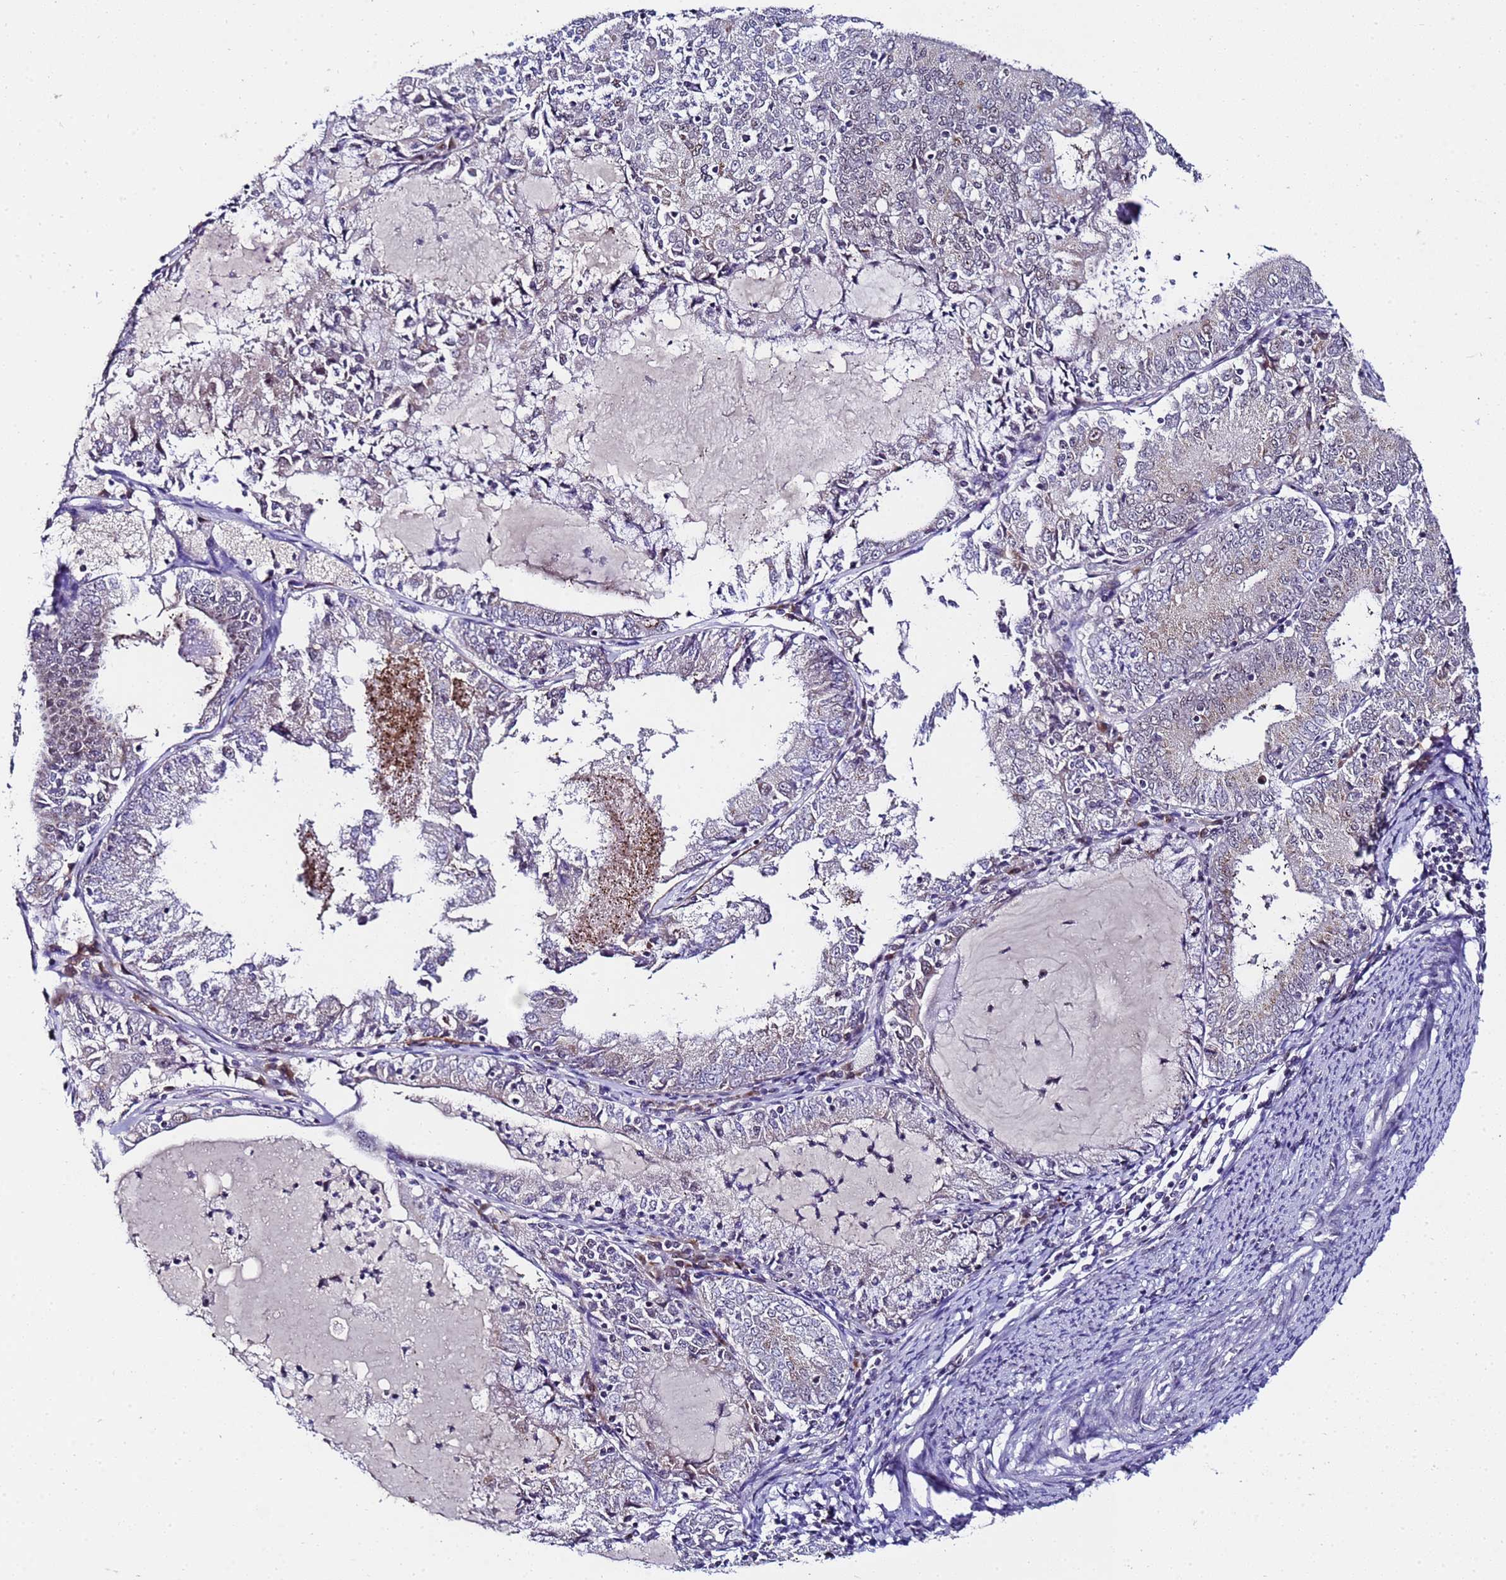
{"staining": {"intensity": "negative", "quantity": "none", "location": "none"}, "tissue": "endometrial cancer", "cell_type": "Tumor cells", "image_type": "cancer", "snomed": [{"axis": "morphology", "description": "Adenocarcinoma, NOS"}, {"axis": "topography", "description": "Endometrium"}], "caption": "IHC of adenocarcinoma (endometrial) displays no expression in tumor cells.", "gene": "C19orf47", "patient": {"sex": "female", "age": 57}}